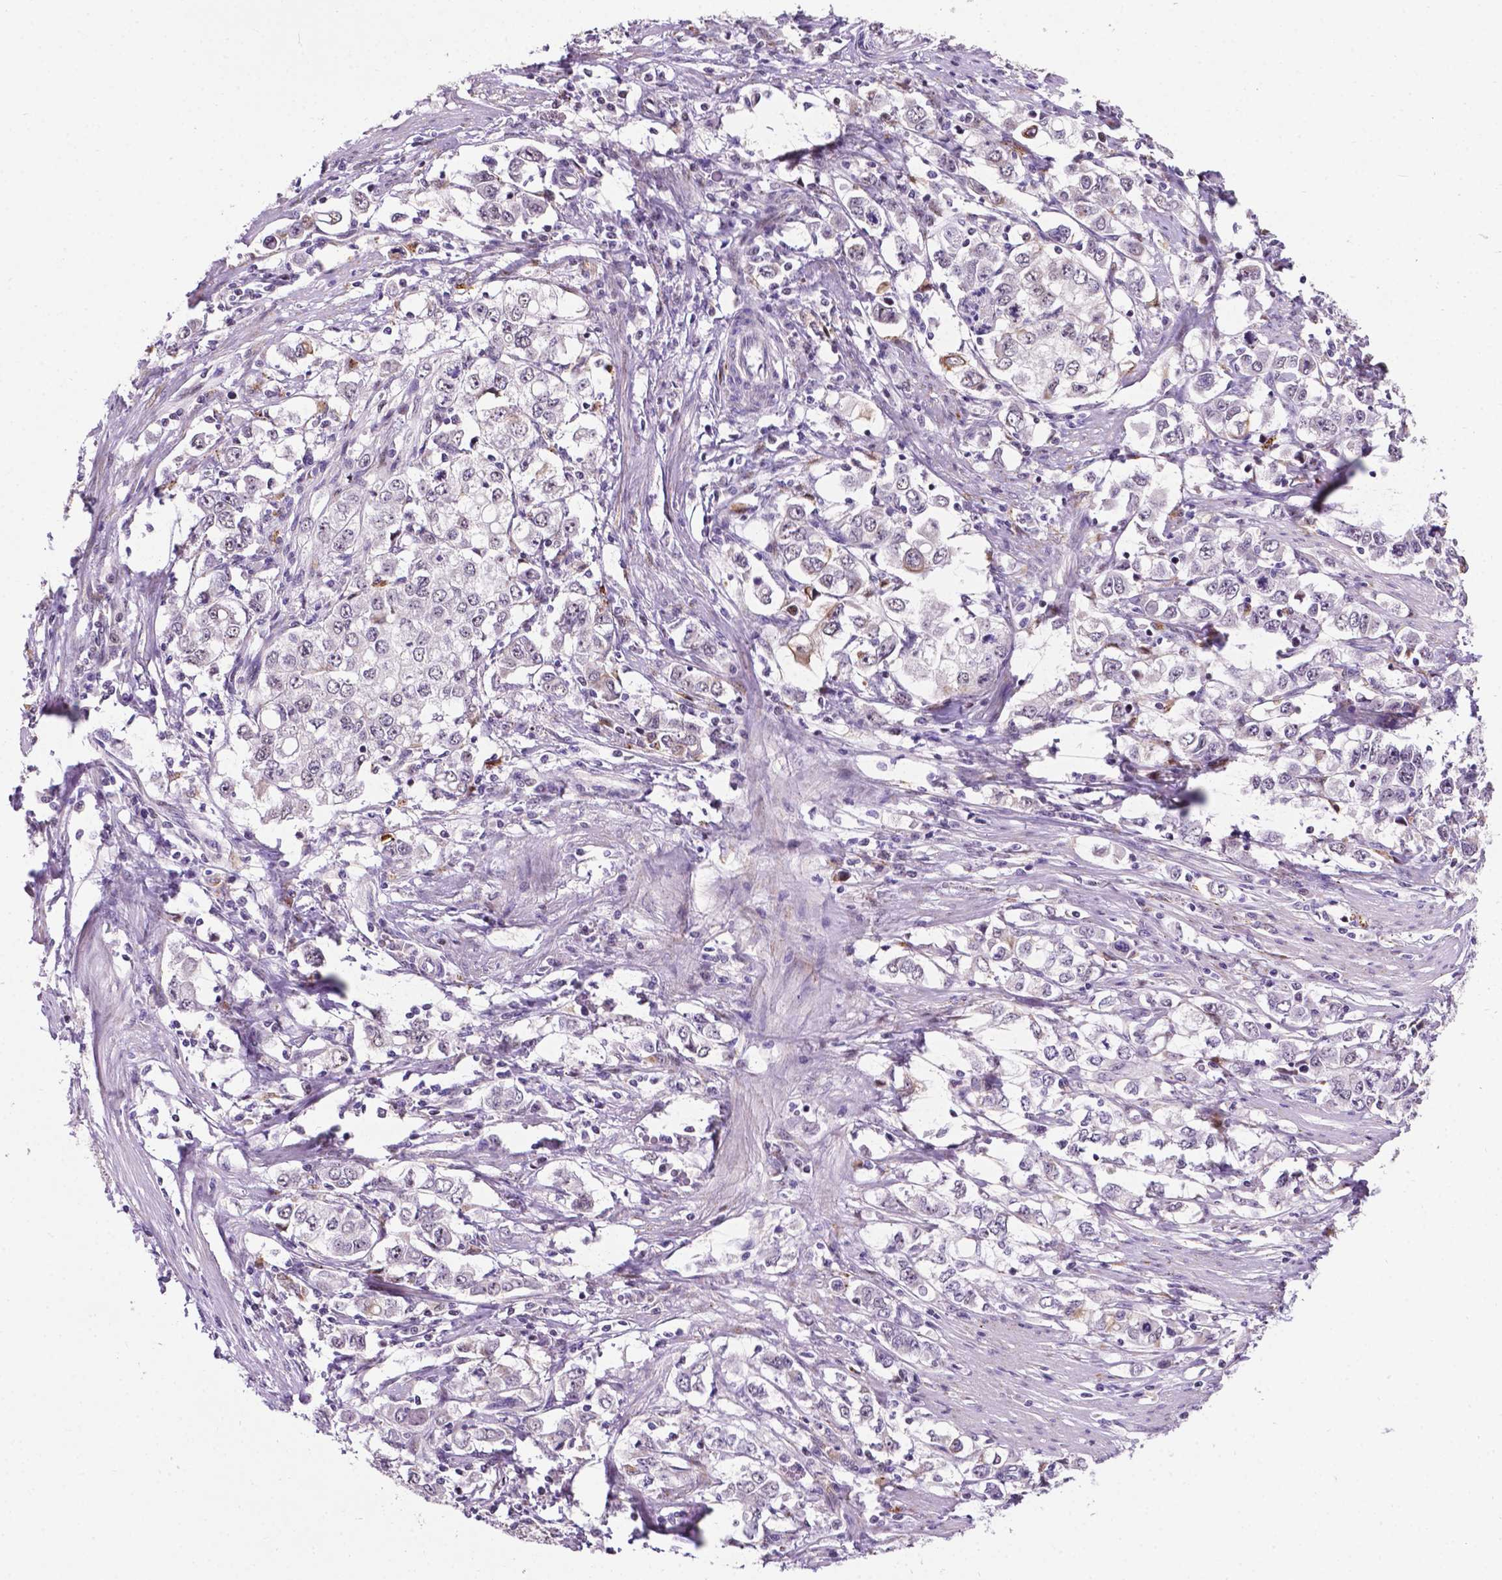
{"staining": {"intensity": "negative", "quantity": "none", "location": "none"}, "tissue": "stomach cancer", "cell_type": "Tumor cells", "image_type": "cancer", "snomed": [{"axis": "morphology", "description": "Adenocarcinoma, NOS"}, {"axis": "topography", "description": "Stomach, lower"}], "caption": "High power microscopy image of an immunohistochemistry (IHC) micrograph of stomach cancer, revealing no significant expression in tumor cells. (Stains: DAB immunohistochemistry (IHC) with hematoxylin counter stain, Microscopy: brightfield microscopy at high magnification).", "gene": "SMAD3", "patient": {"sex": "female", "age": 72}}